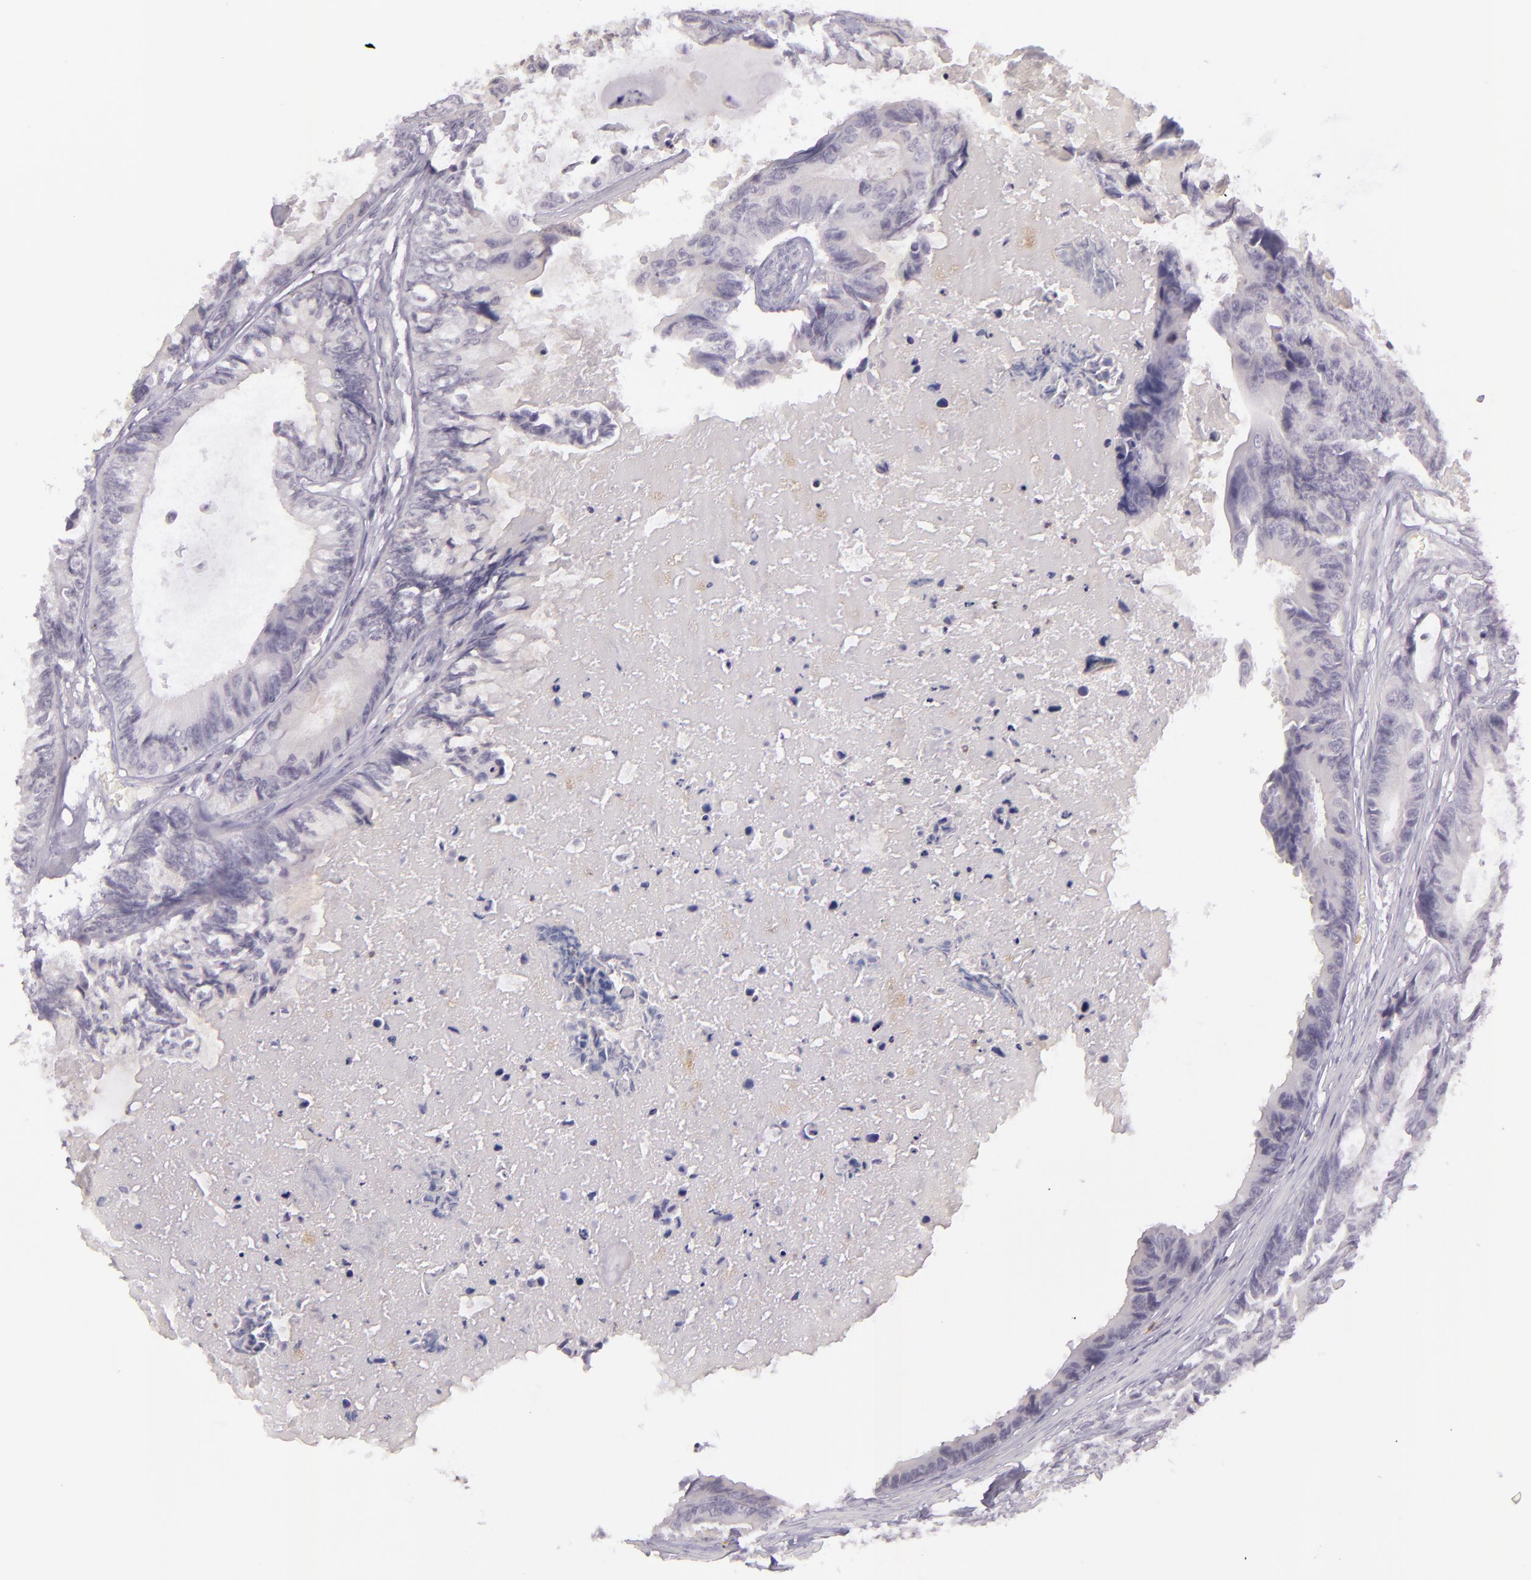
{"staining": {"intensity": "negative", "quantity": "none", "location": "none"}, "tissue": "colorectal cancer", "cell_type": "Tumor cells", "image_type": "cancer", "snomed": [{"axis": "morphology", "description": "Adenocarcinoma, NOS"}, {"axis": "topography", "description": "Rectum"}], "caption": "Colorectal cancer was stained to show a protein in brown. There is no significant staining in tumor cells.", "gene": "CBS", "patient": {"sex": "female", "age": 98}}